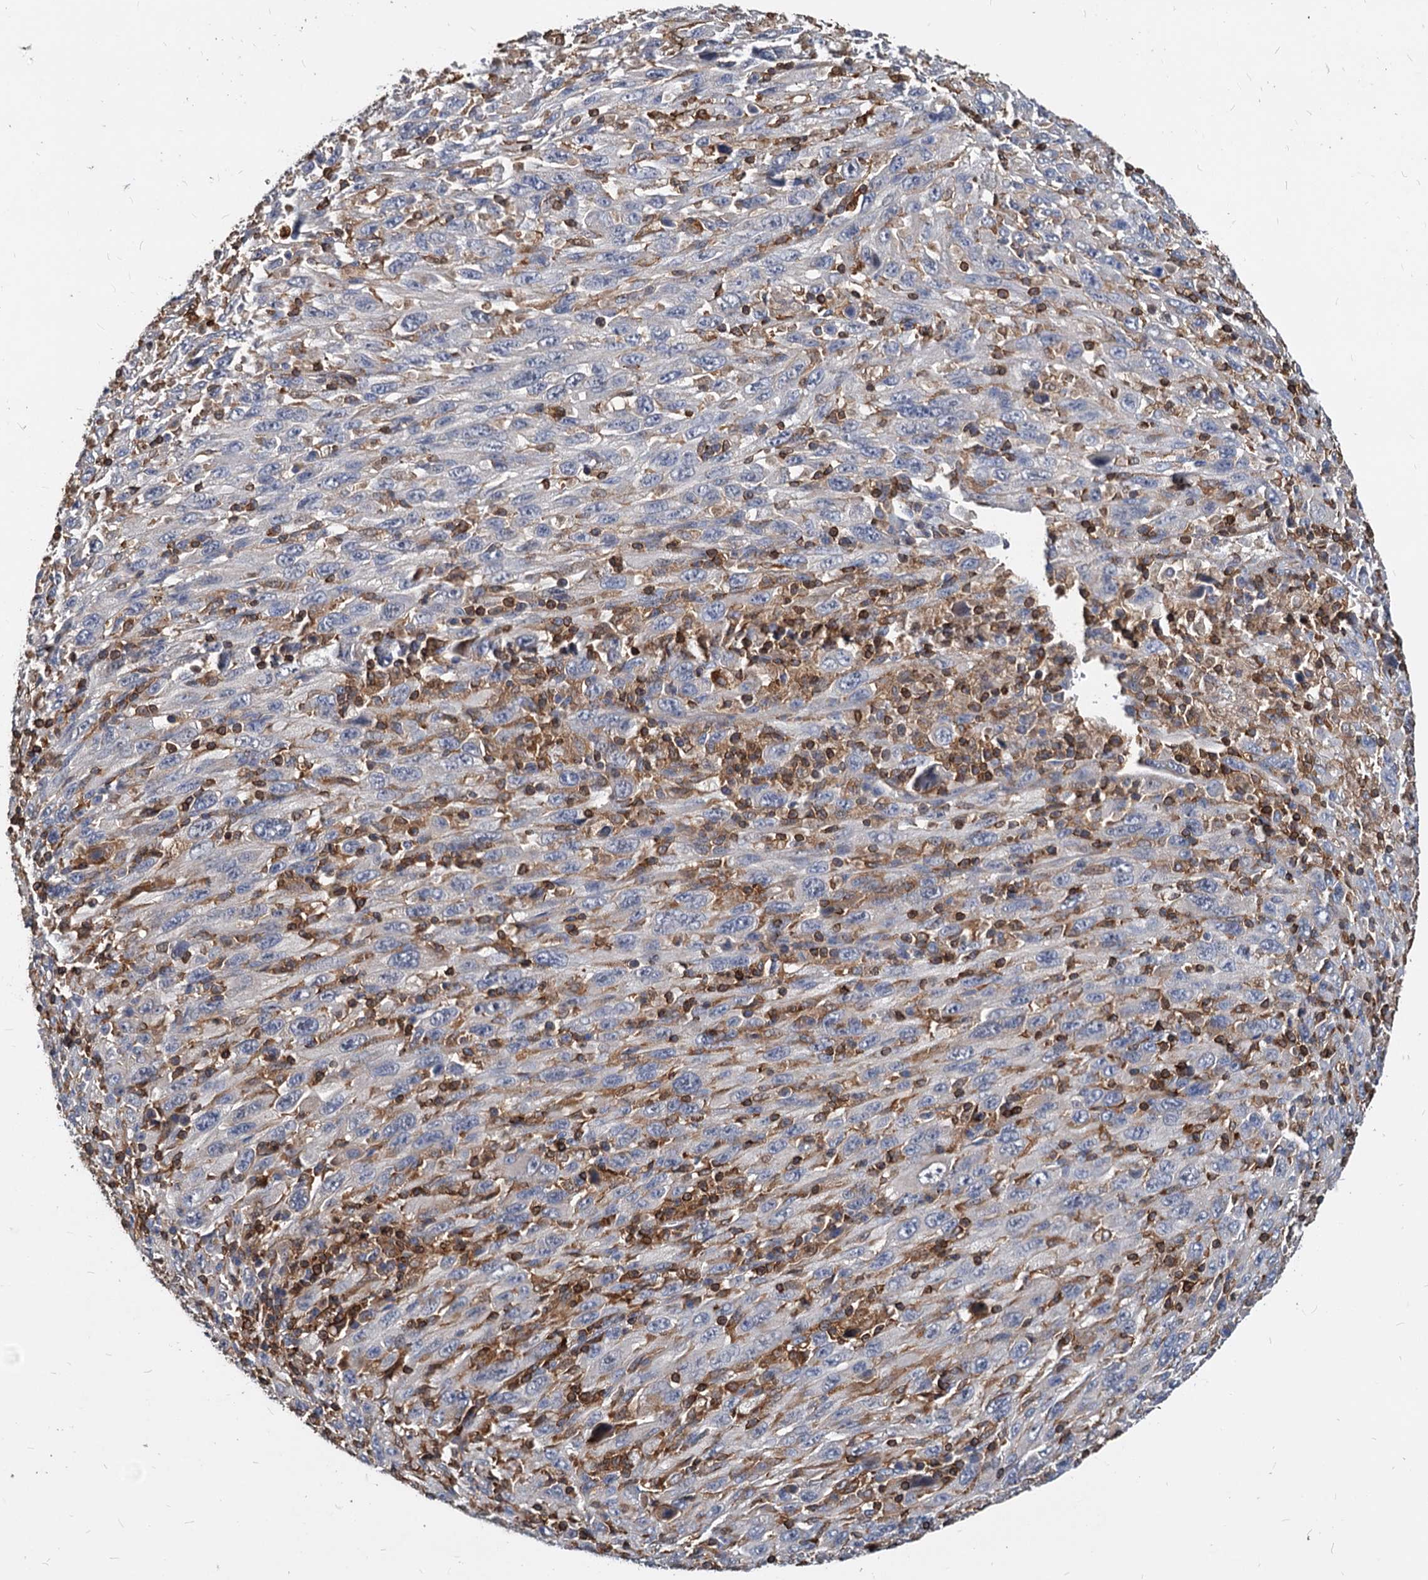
{"staining": {"intensity": "negative", "quantity": "none", "location": "none"}, "tissue": "melanoma", "cell_type": "Tumor cells", "image_type": "cancer", "snomed": [{"axis": "morphology", "description": "Malignant melanoma, Metastatic site"}, {"axis": "topography", "description": "Skin"}], "caption": "An image of melanoma stained for a protein reveals no brown staining in tumor cells. (DAB IHC visualized using brightfield microscopy, high magnification).", "gene": "LCP2", "patient": {"sex": "female", "age": 56}}